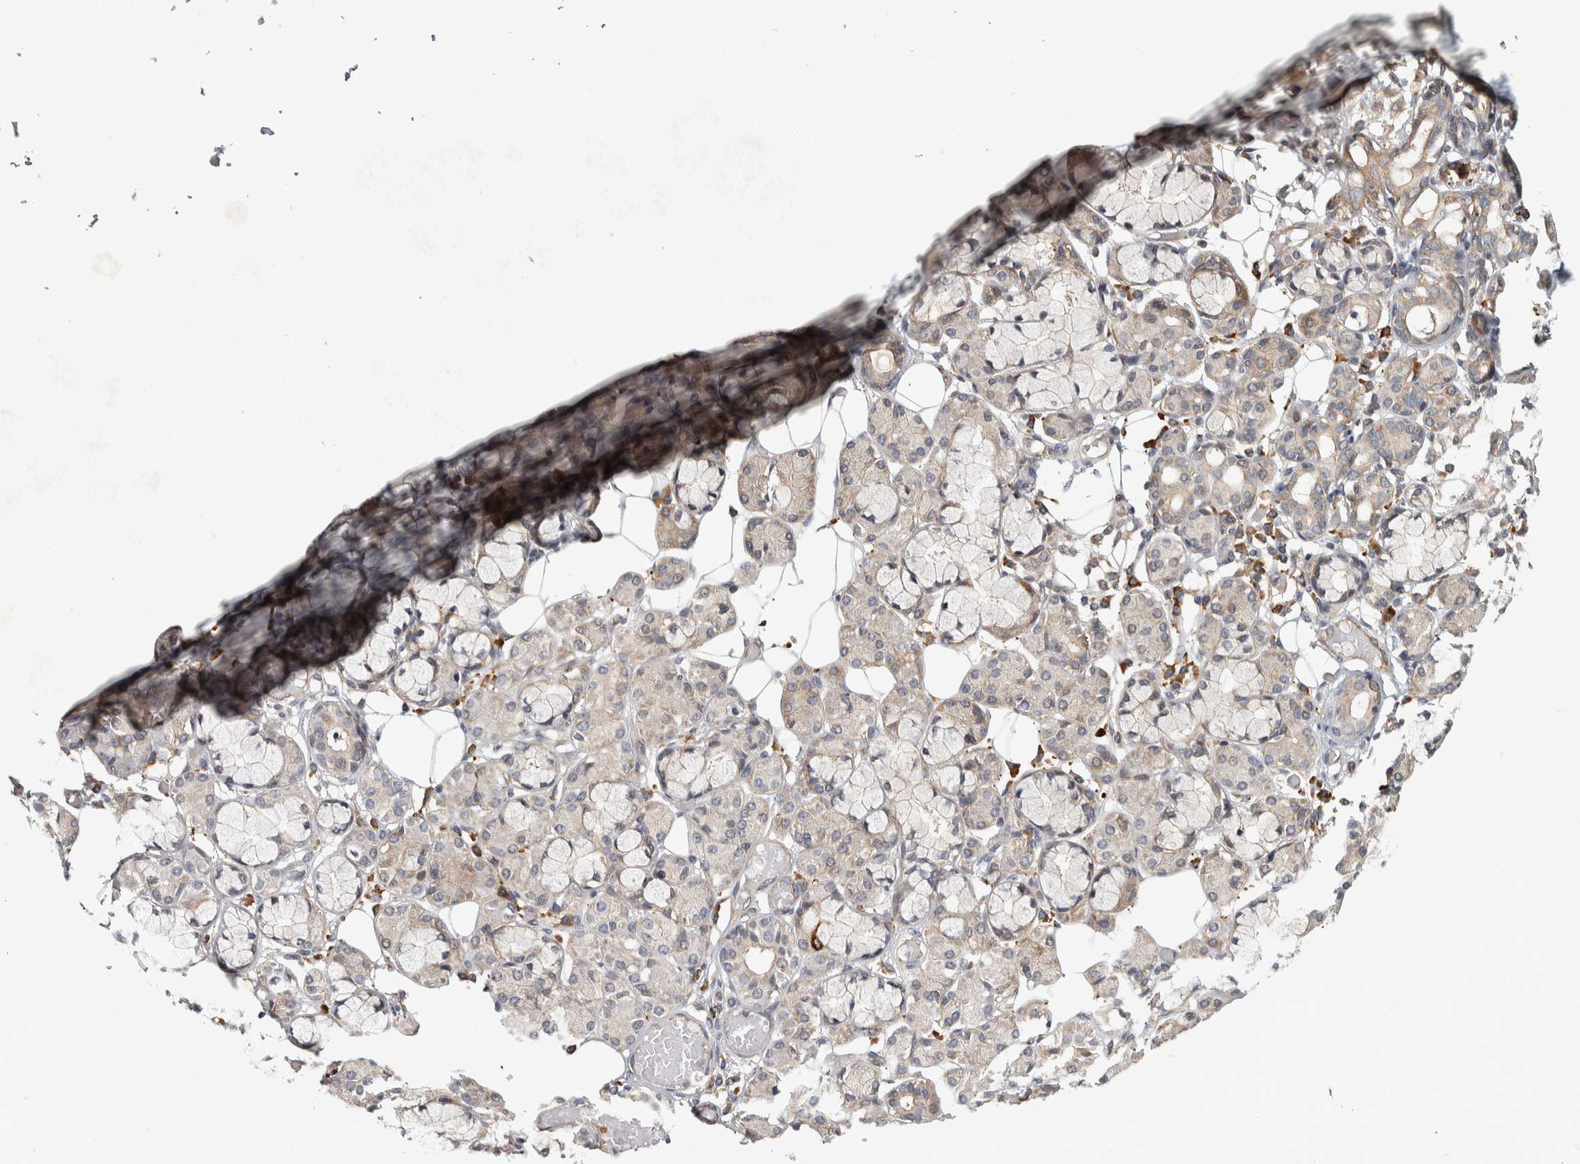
{"staining": {"intensity": "weak", "quantity": "<25%", "location": "cytoplasmic/membranous"}, "tissue": "salivary gland", "cell_type": "Glandular cells", "image_type": "normal", "snomed": [{"axis": "morphology", "description": "Normal tissue, NOS"}, {"axis": "topography", "description": "Salivary gland"}], "caption": "The histopathology image reveals no significant expression in glandular cells of salivary gland.", "gene": "TBC1D31", "patient": {"sex": "male", "age": 63}}